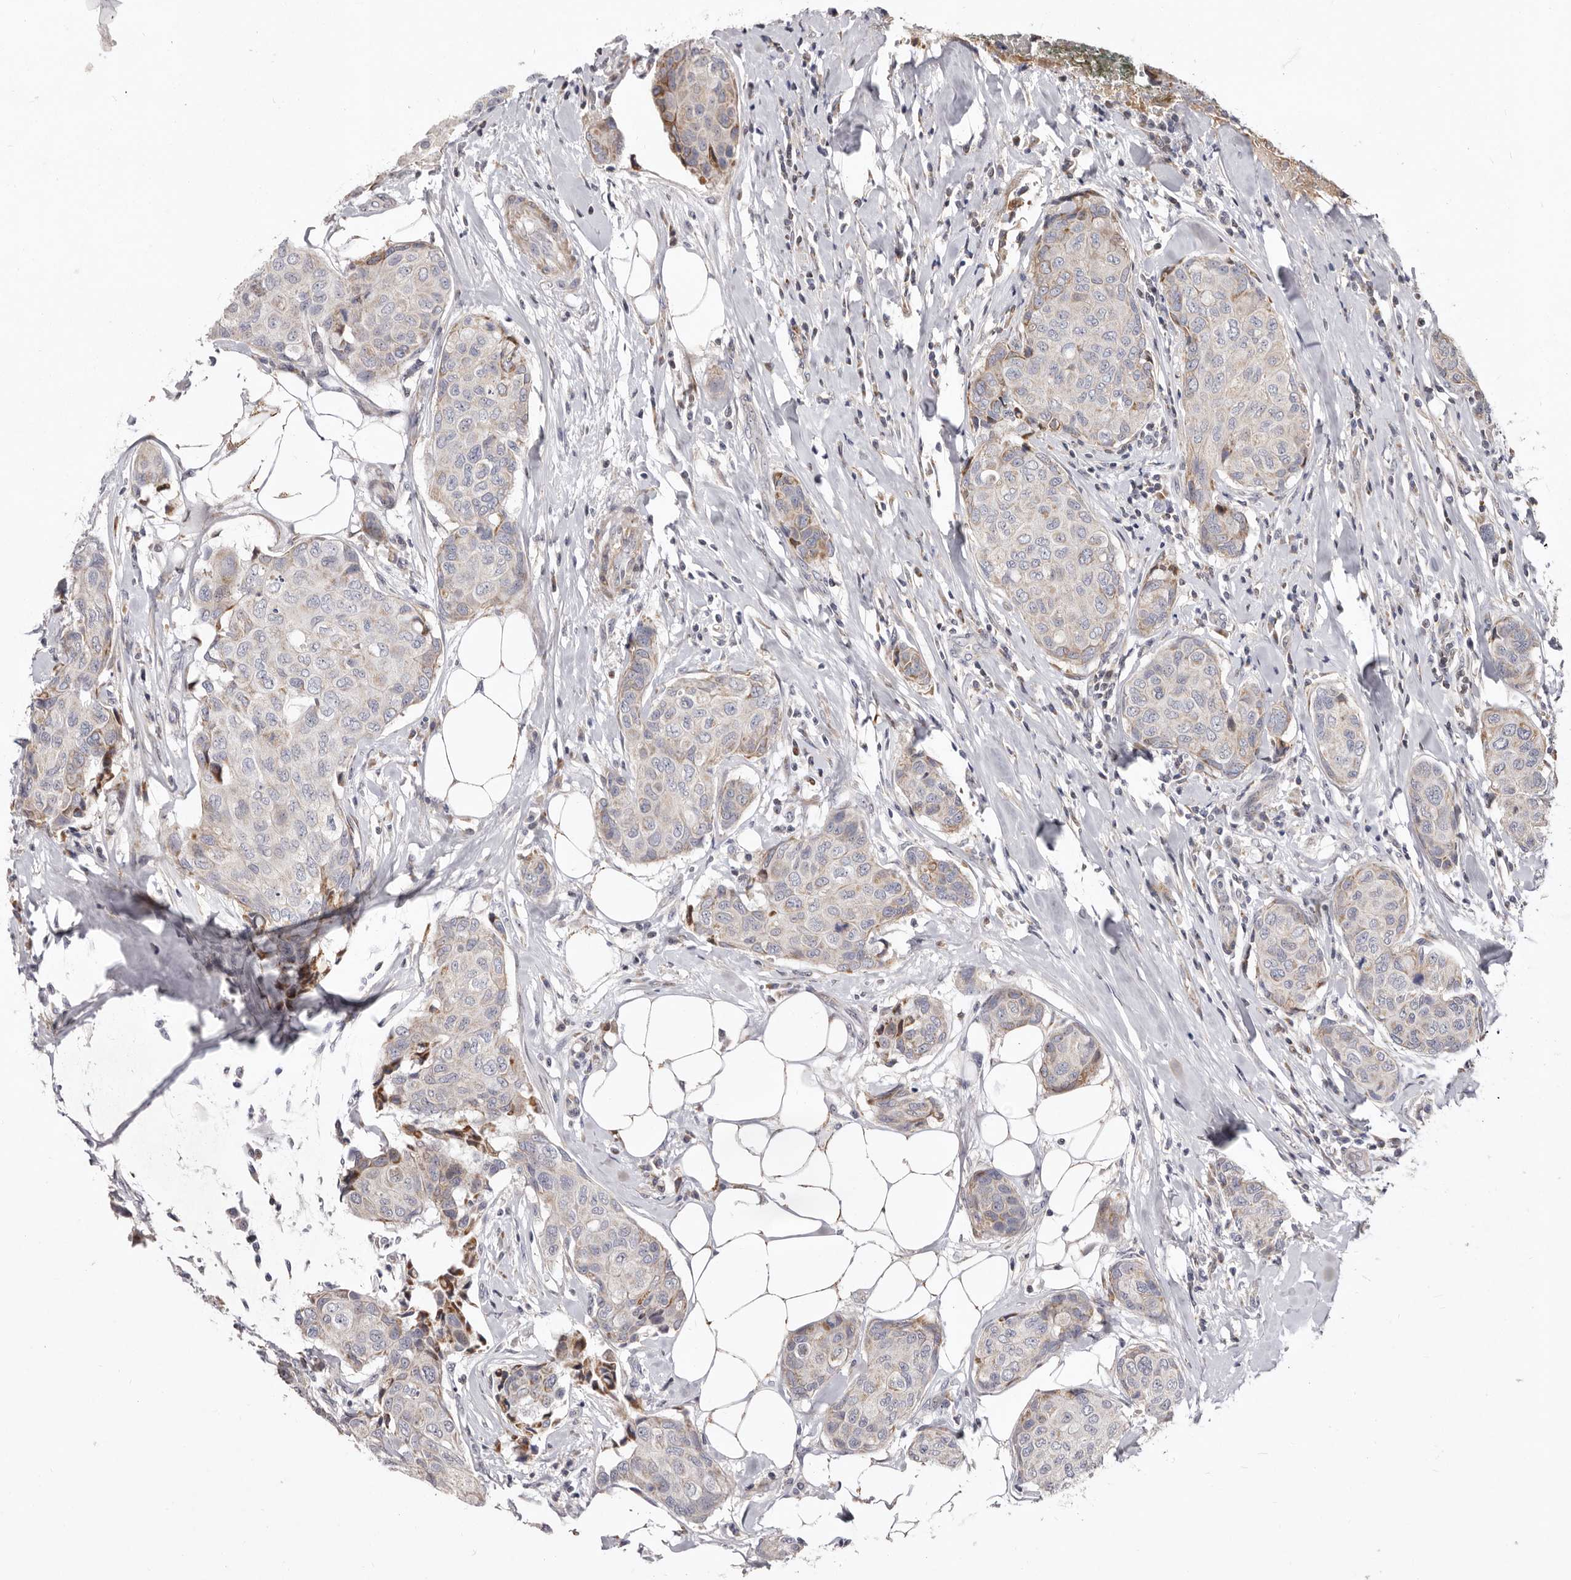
{"staining": {"intensity": "weak", "quantity": "<25%", "location": "cytoplasmic/membranous"}, "tissue": "breast cancer", "cell_type": "Tumor cells", "image_type": "cancer", "snomed": [{"axis": "morphology", "description": "Duct carcinoma"}, {"axis": "topography", "description": "Breast"}], "caption": "IHC of human breast cancer (infiltrating ductal carcinoma) demonstrates no positivity in tumor cells.", "gene": "NUBPL", "patient": {"sex": "female", "age": 80}}